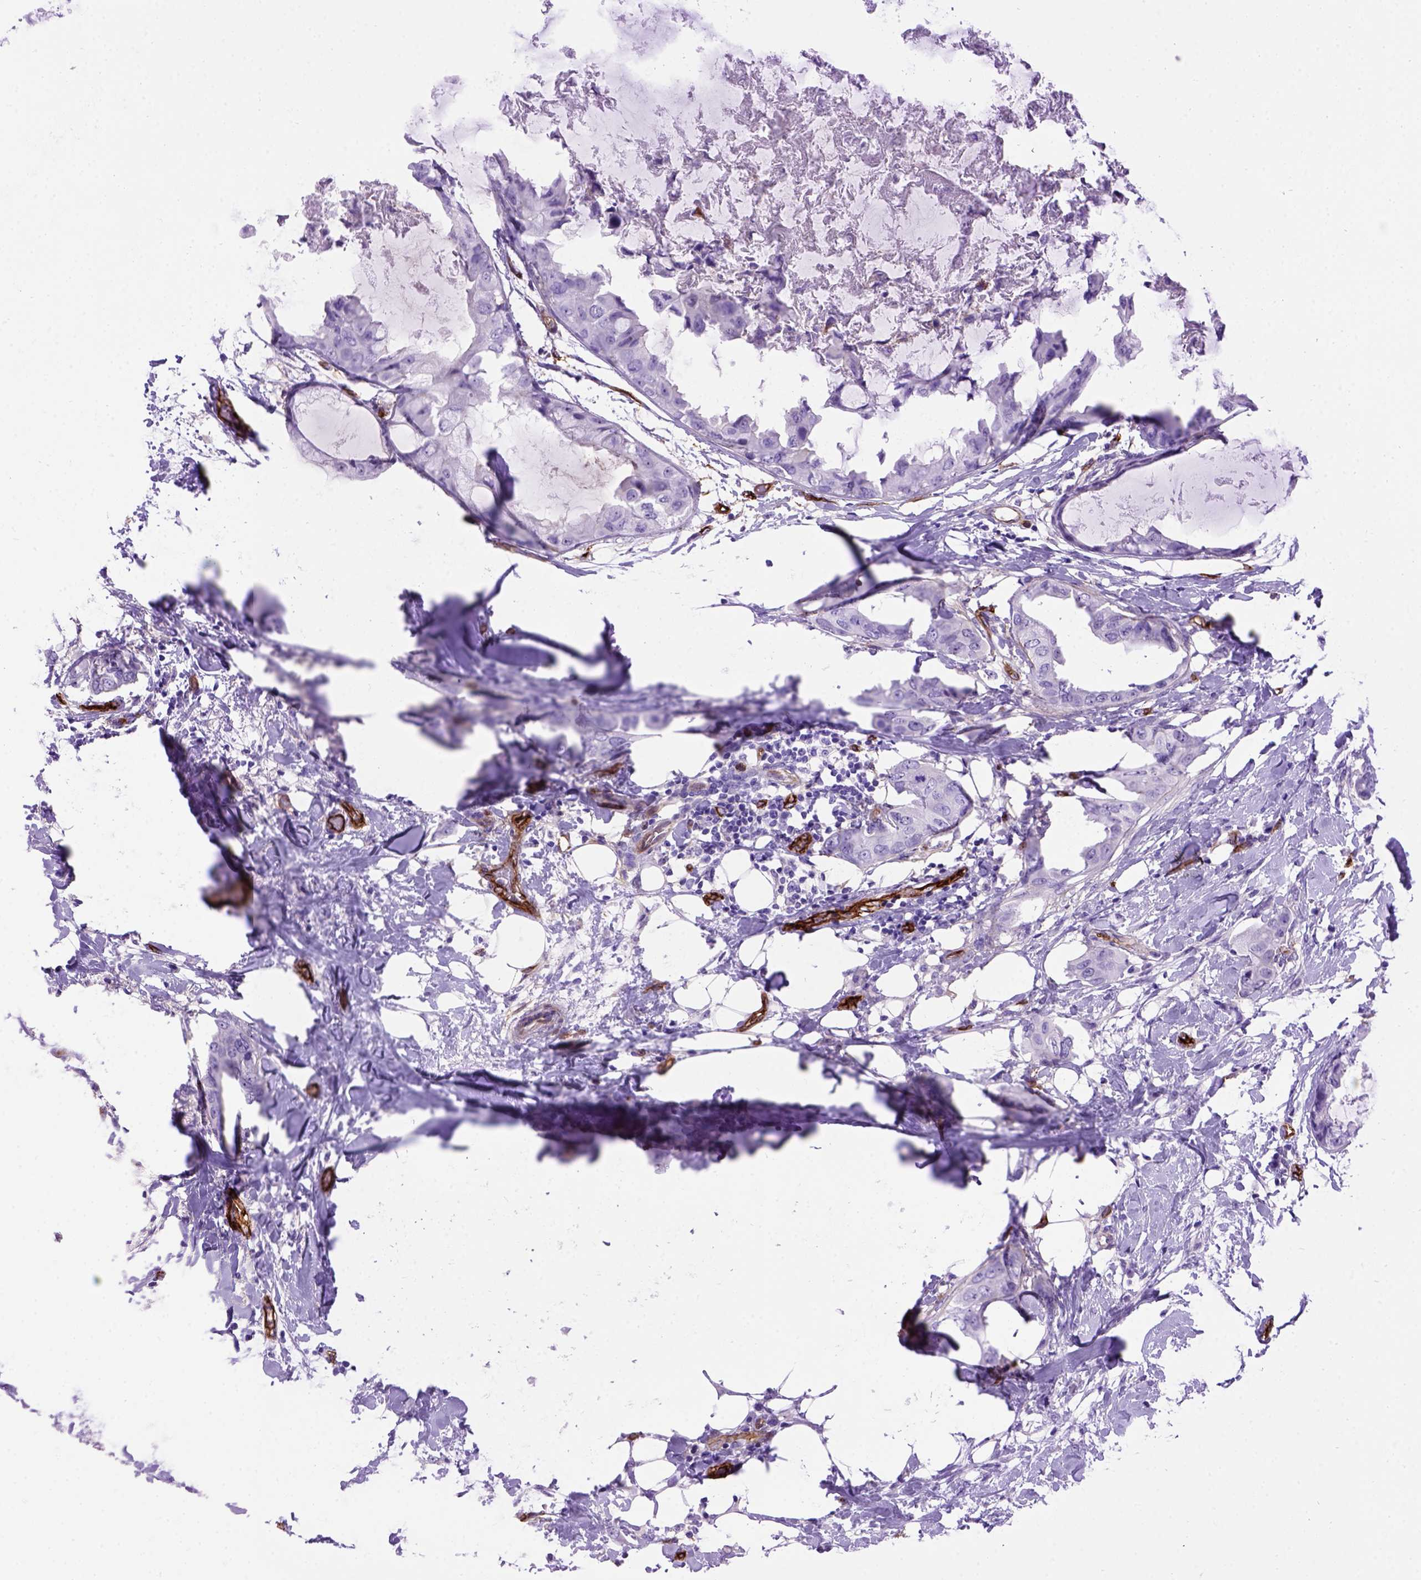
{"staining": {"intensity": "negative", "quantity": "none", "location": "none"}, "tissue": "breast cancer", "cell_type": "Tumor cells", "image_type": "cancer", "snomed": [{"axis": "morphology", "description": "Normal tissue, NOS"}, {"axis": "morphology", "description": "Duct carcinoma"}, {"axis": "topography", "description": "Breast"}], "caption": "Image shows no protein expression in tumor cells of intraductal carcinoma (breast) tissue.", "gene": "ENG", "patient": {"sex": "female", "age": 40}}